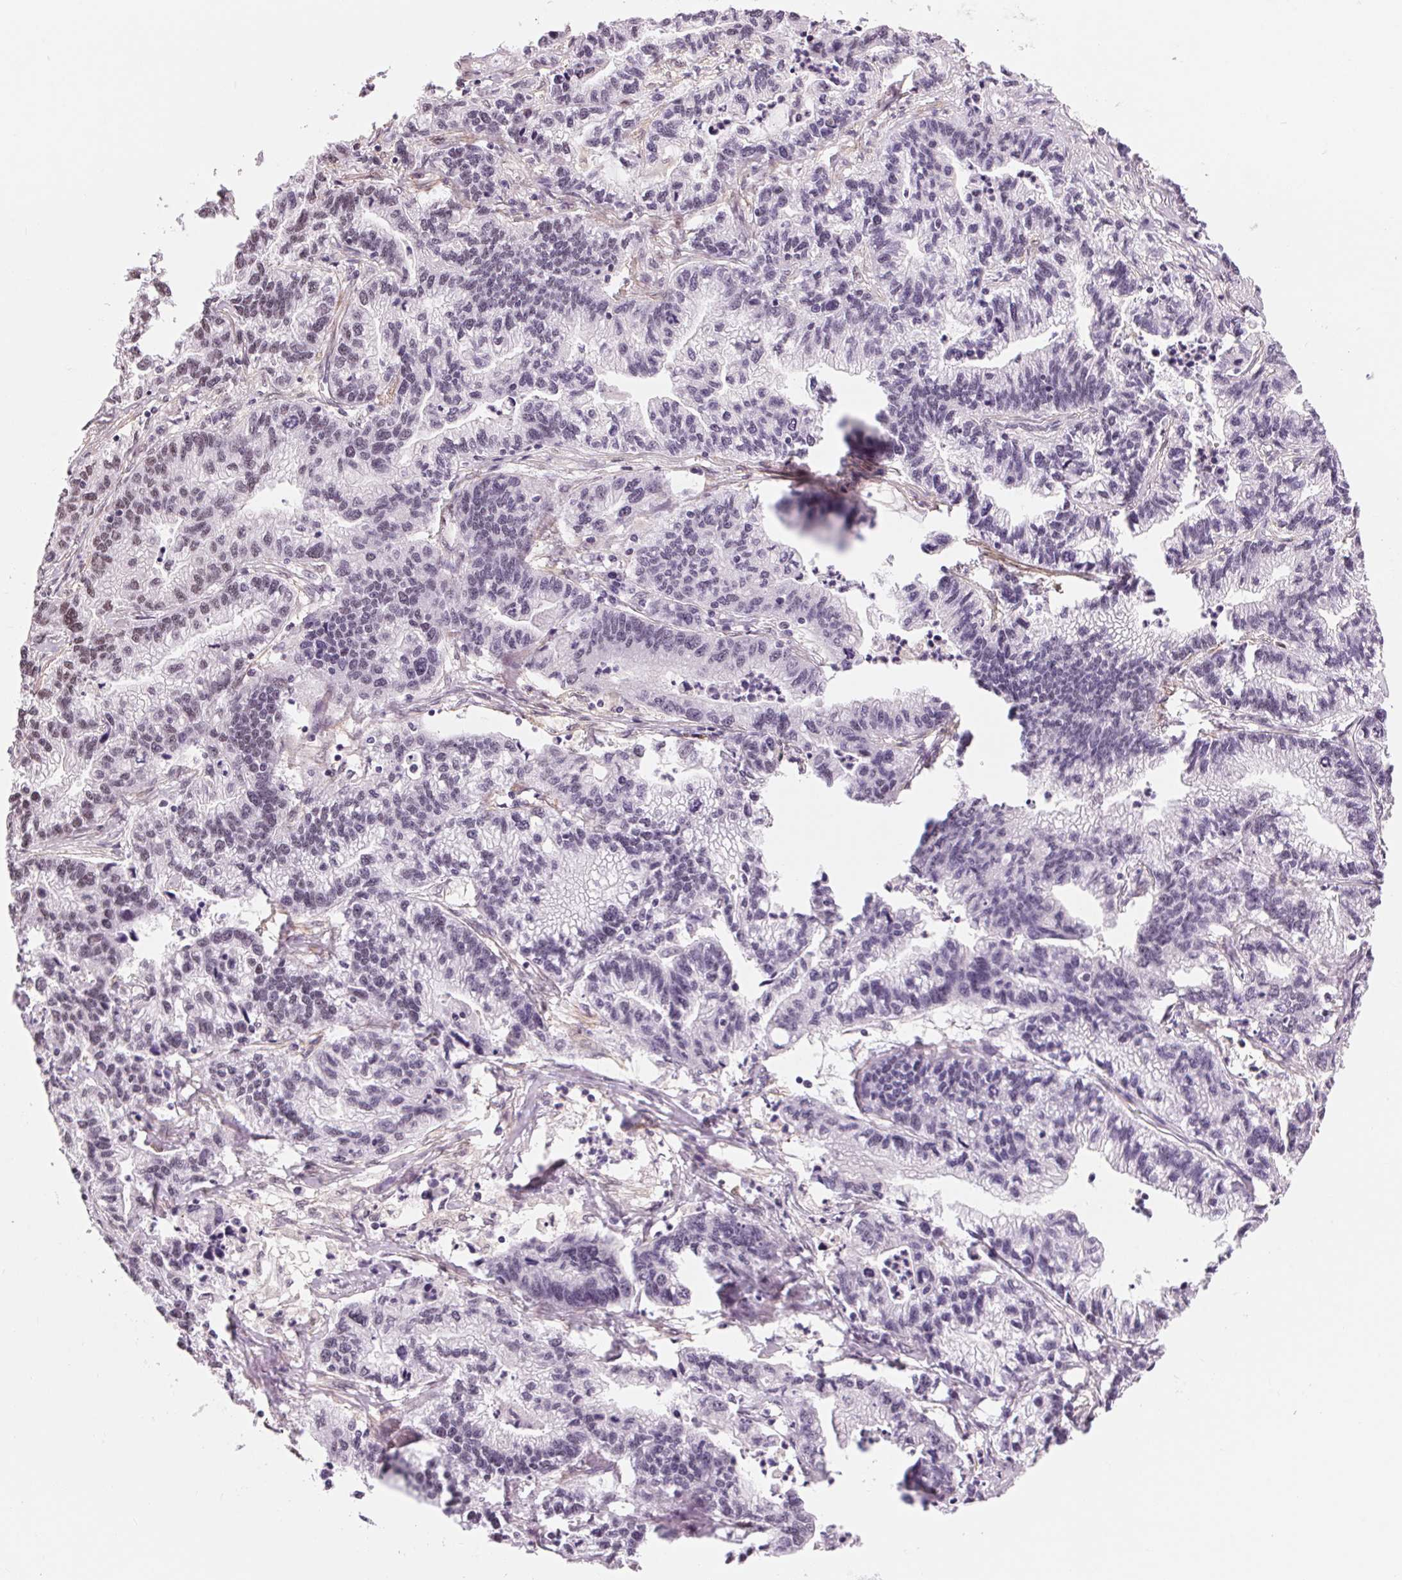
{"staining": {"intensity": "negative", "quantity": "none", "location": "none"}, "tissue": "stomach cancer", "cell_type": "Tumor cells", "image_type": "cancer", "snomed": [{"axis": "morphology", "description": "Adenocarcinoma, NOS"}, {"axis": "topography", "description": "Stomach"}], "caption": "Immunohistochemical staining of stomach adenocarcinoma demonstrates no significant staining in tumor cells.", "gene": "BCAT1", "patient": {"sex": "male", "age": 83}}